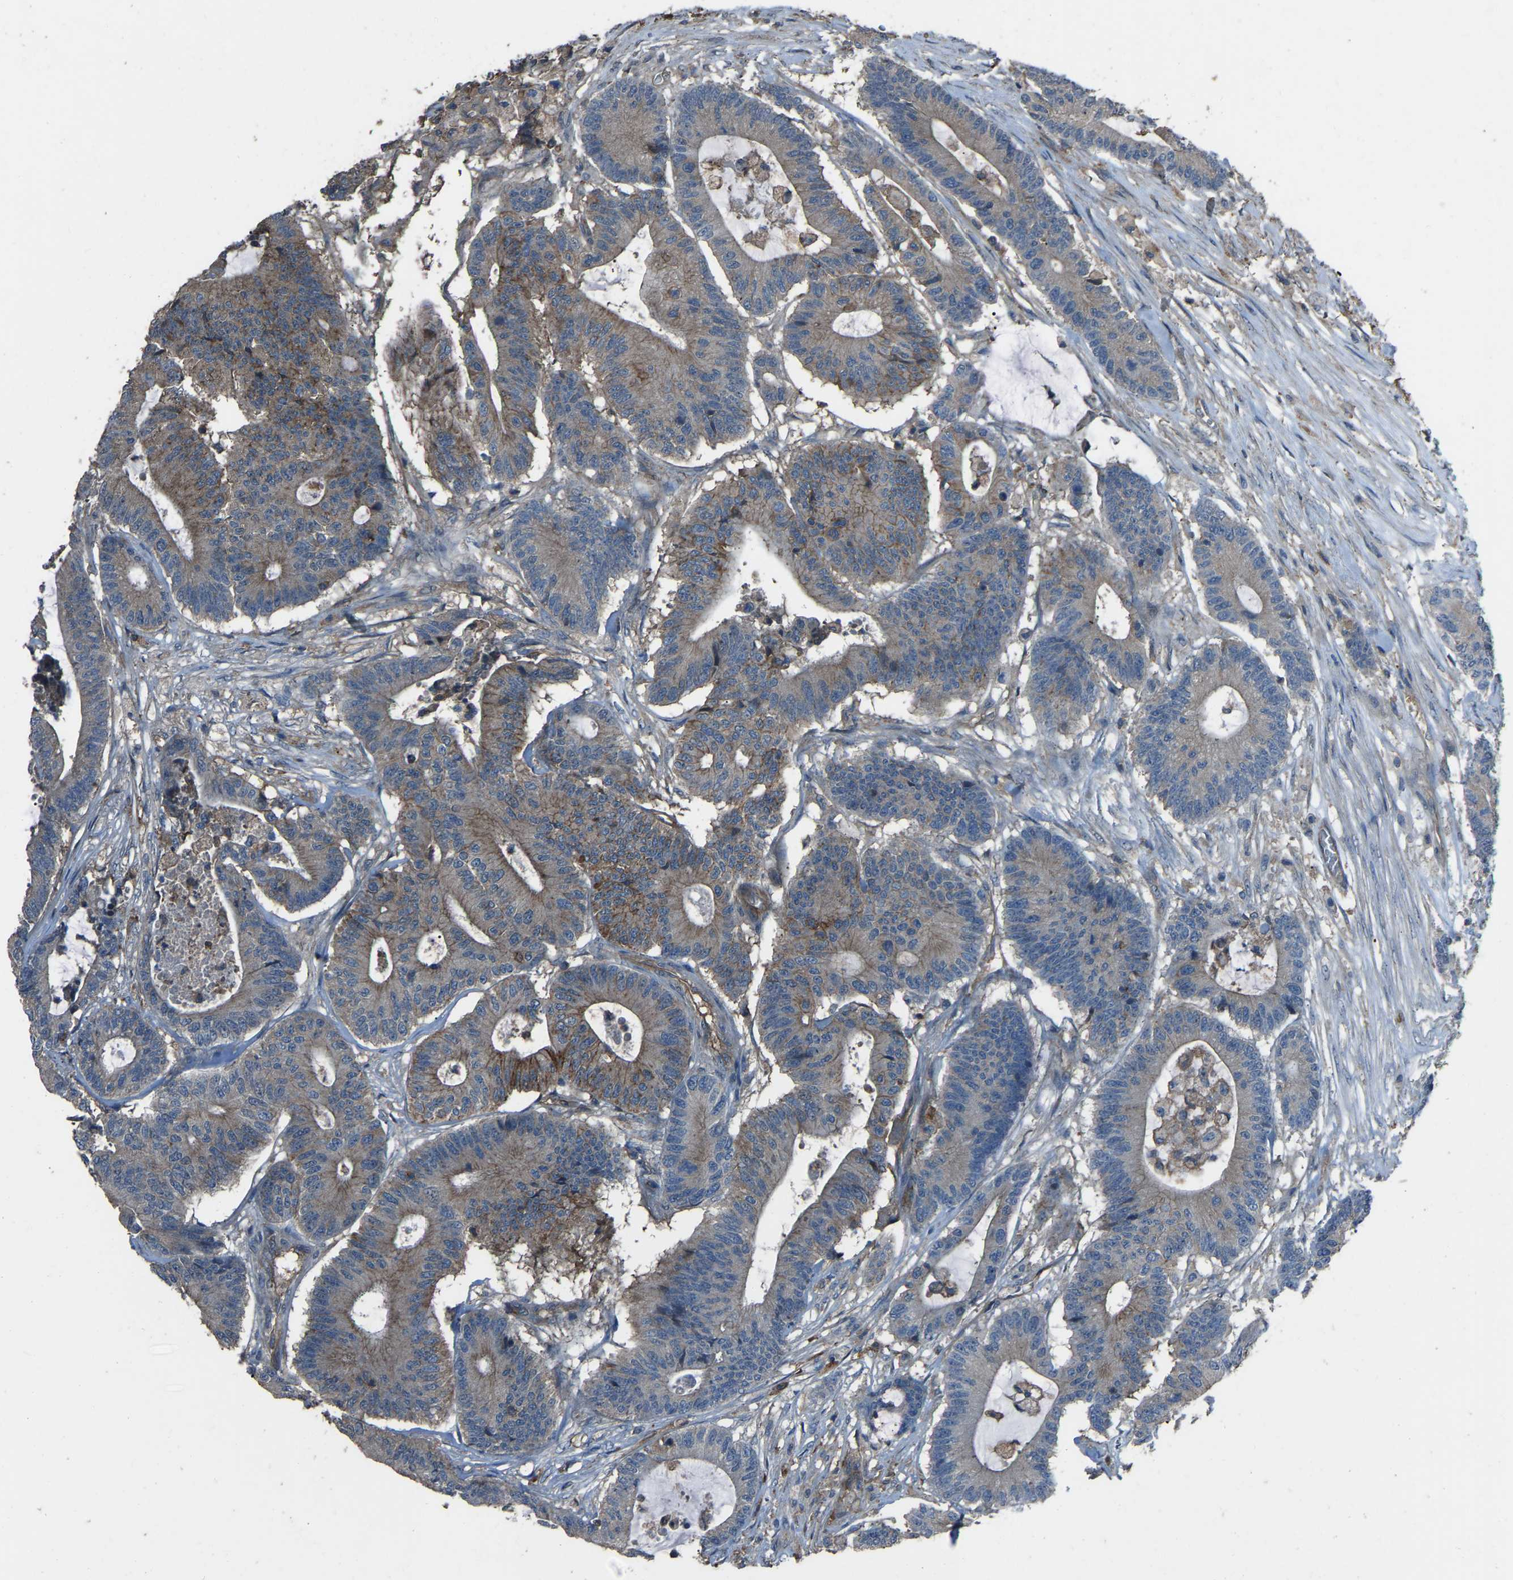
{"staining": {"intensity": "weak", "quantity": "25%-75%", "location": "cytoplasmic/membranous"}, "tissue": "colorectal cancer", "cell_type": "Tumor cells", "image_type": "cancer", "snomed": [{"axis": "morphology", "description": "Adenocarcinoma, NOS"}, {"axis": "topography", "description": "Colon"}], "caption": "High-power microscopy captured an IHC histopathology image of colorectal cancer (adenocarcinoma), revealing weak cytoplasmic/membranous staining in about 25%-75% of tumor cells. The staining is performed using DAB brown chromogen to label protein expression. The nuclei are counter-stained blue using hematoxylin.", "gene": "SLC4A2", "patient": {"sex": "female", "age": 84}}